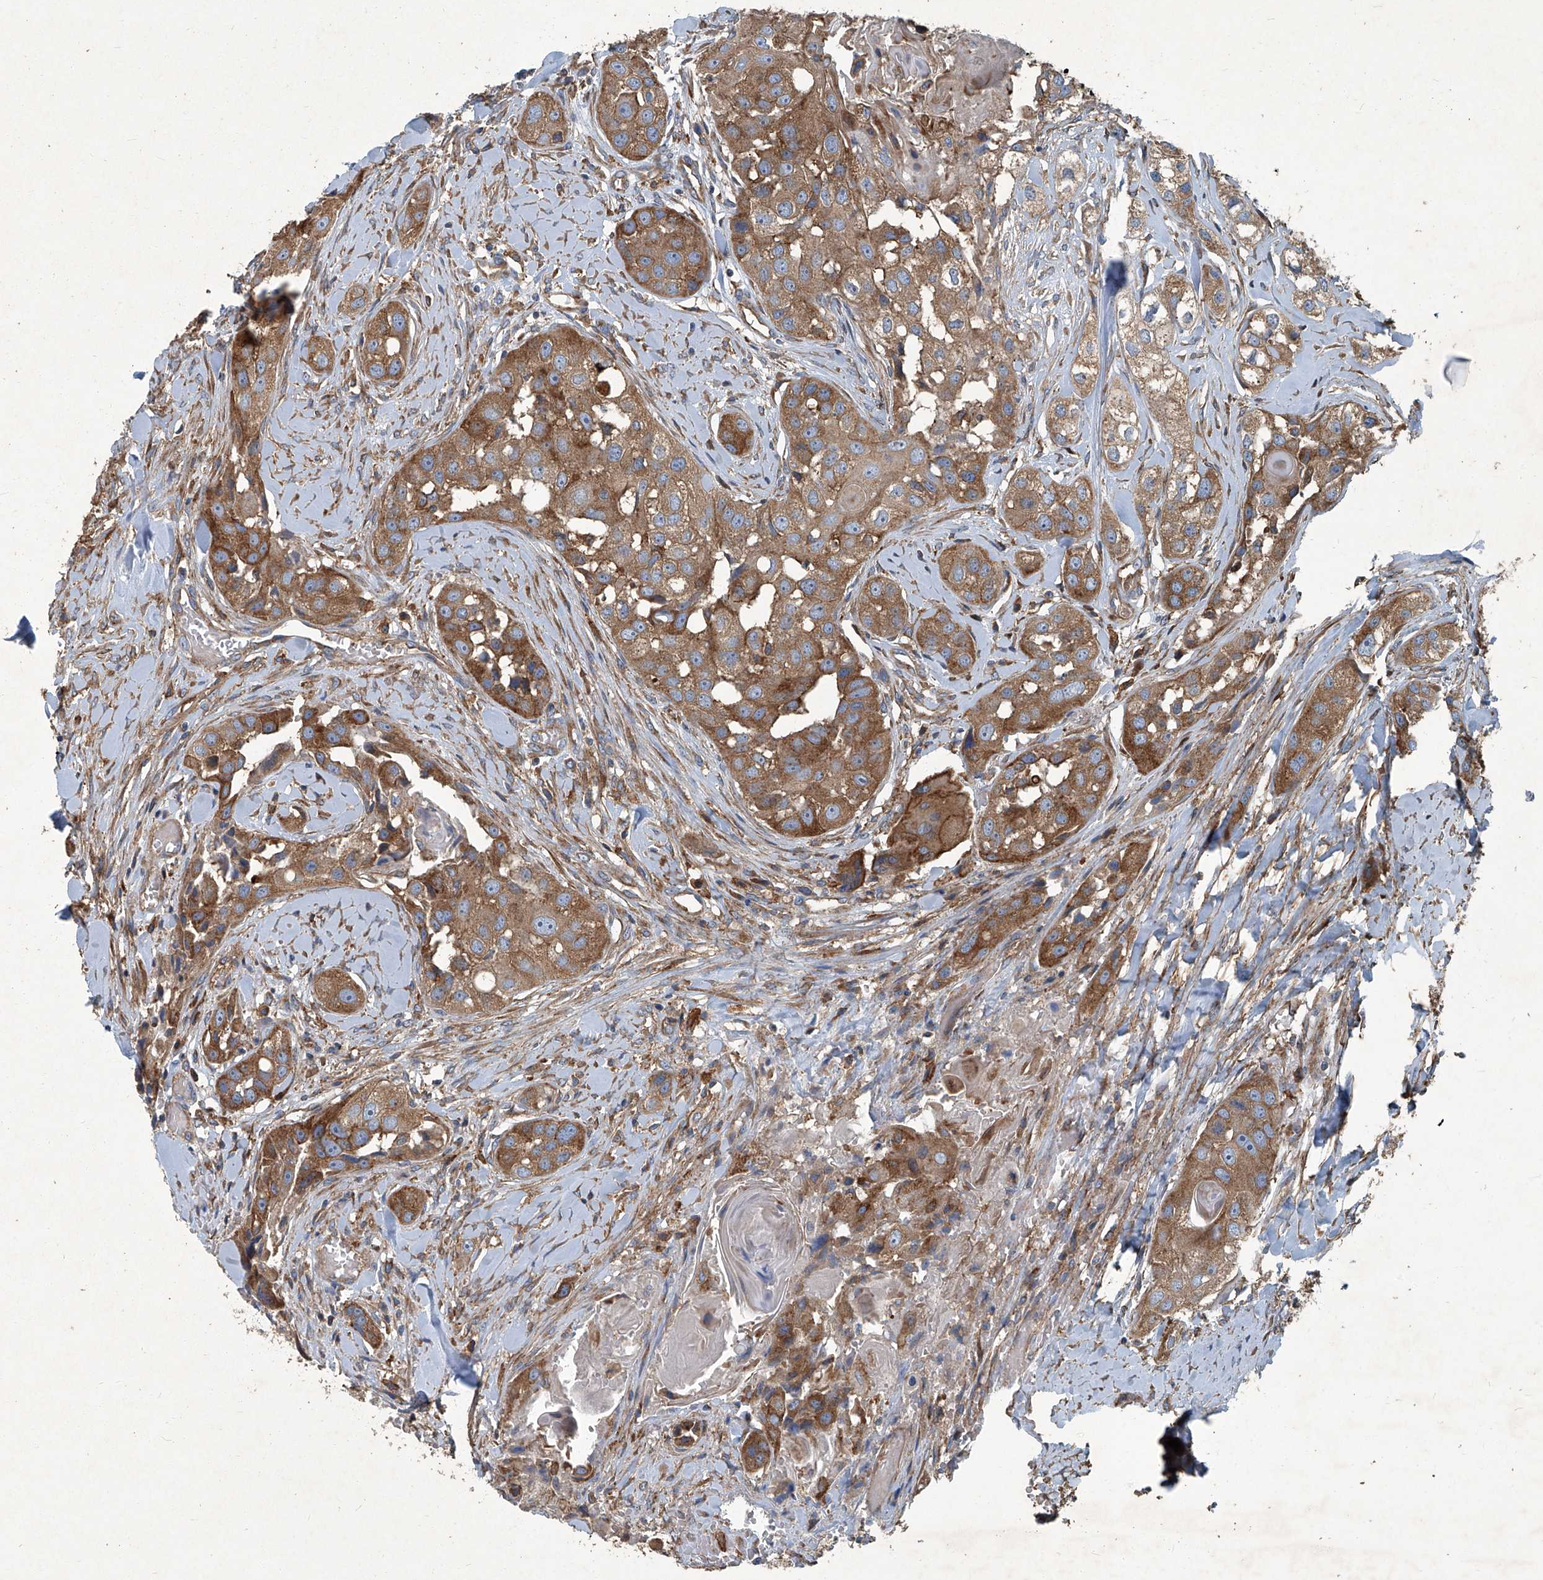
{"staining": {"intensity": "moderate", "quantity": ">75%", "location": "cytoplasmic/membranous"}, "tissue": "head and neck cancer", "cell_type": "Tumor cells", "image_type": "cancer", "snomed": [{"axis": "morphology", "description": "Normal tissue, NOS"}, {"axis": "morphology", "description": "Squamous cell carcinoma, NOS"}, {"axis": "topography", "description": "Skeletal muscle"}, {"axis": "topography", "description": "Head-Neck"}], "caption": "Protein expression analysis of head and neck squamous cell carcinoma displays moderate cytoplasmic/membranous staining in approximately >75% of tumor cells. (brown staining indicates protein expression, while blue staining denotes nuclei).", "gene": "PIGH", "patient": {"sex": "male", "age": 51}}